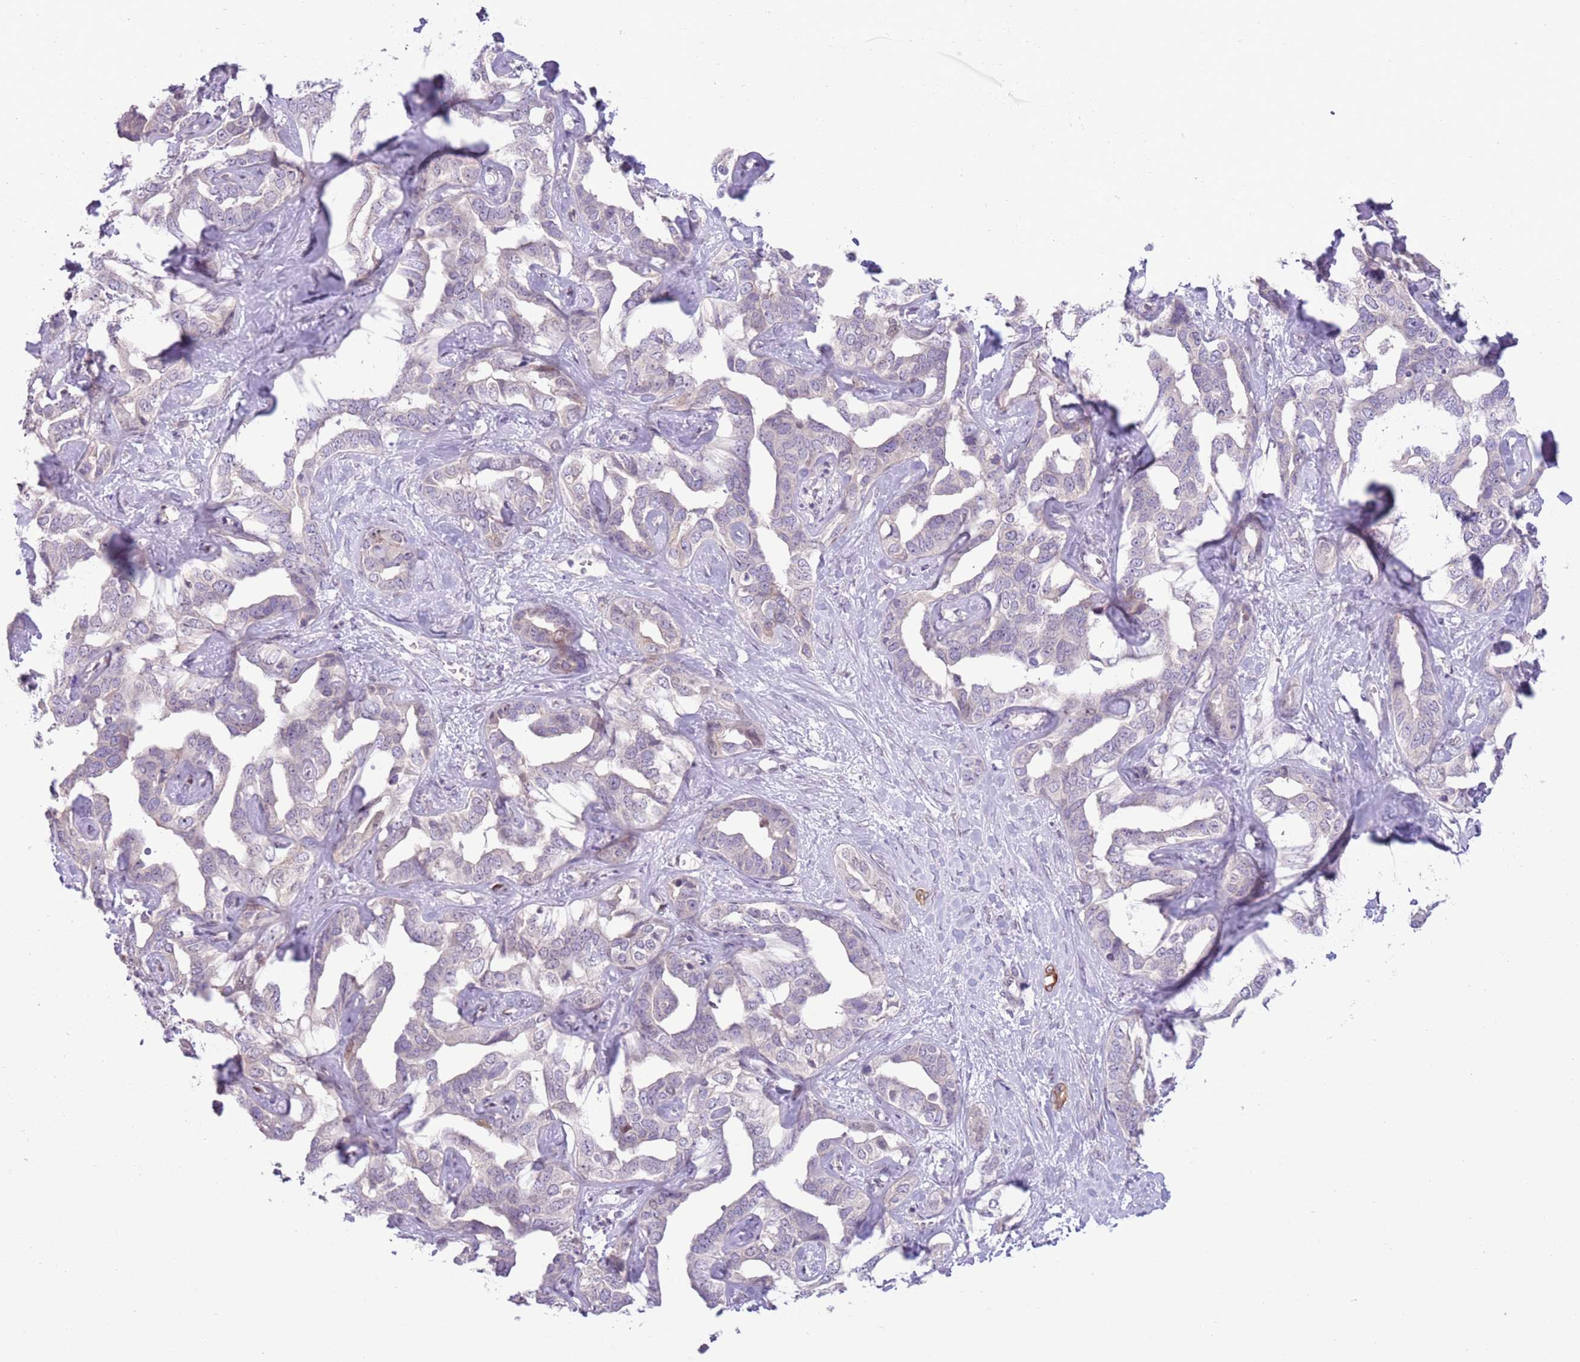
{"staining": {"intensity": "negative", "quantity": "none", "location": "none"}, "tissue": "liver cancer", "cell_type": "Tumor cells", "image_type": "cancer", "snomed": [{"axis": "morphology", "description": "Cholangiocarcinoma"}, {"axis": "topography", "description": "Liver"}], "caption": "Histopathology image shows no significant protein staining in tumor cells of cholangiocarcinoma (liver).", "gene": "CCND2", "patient": {"sex": "male", "age": 59}}